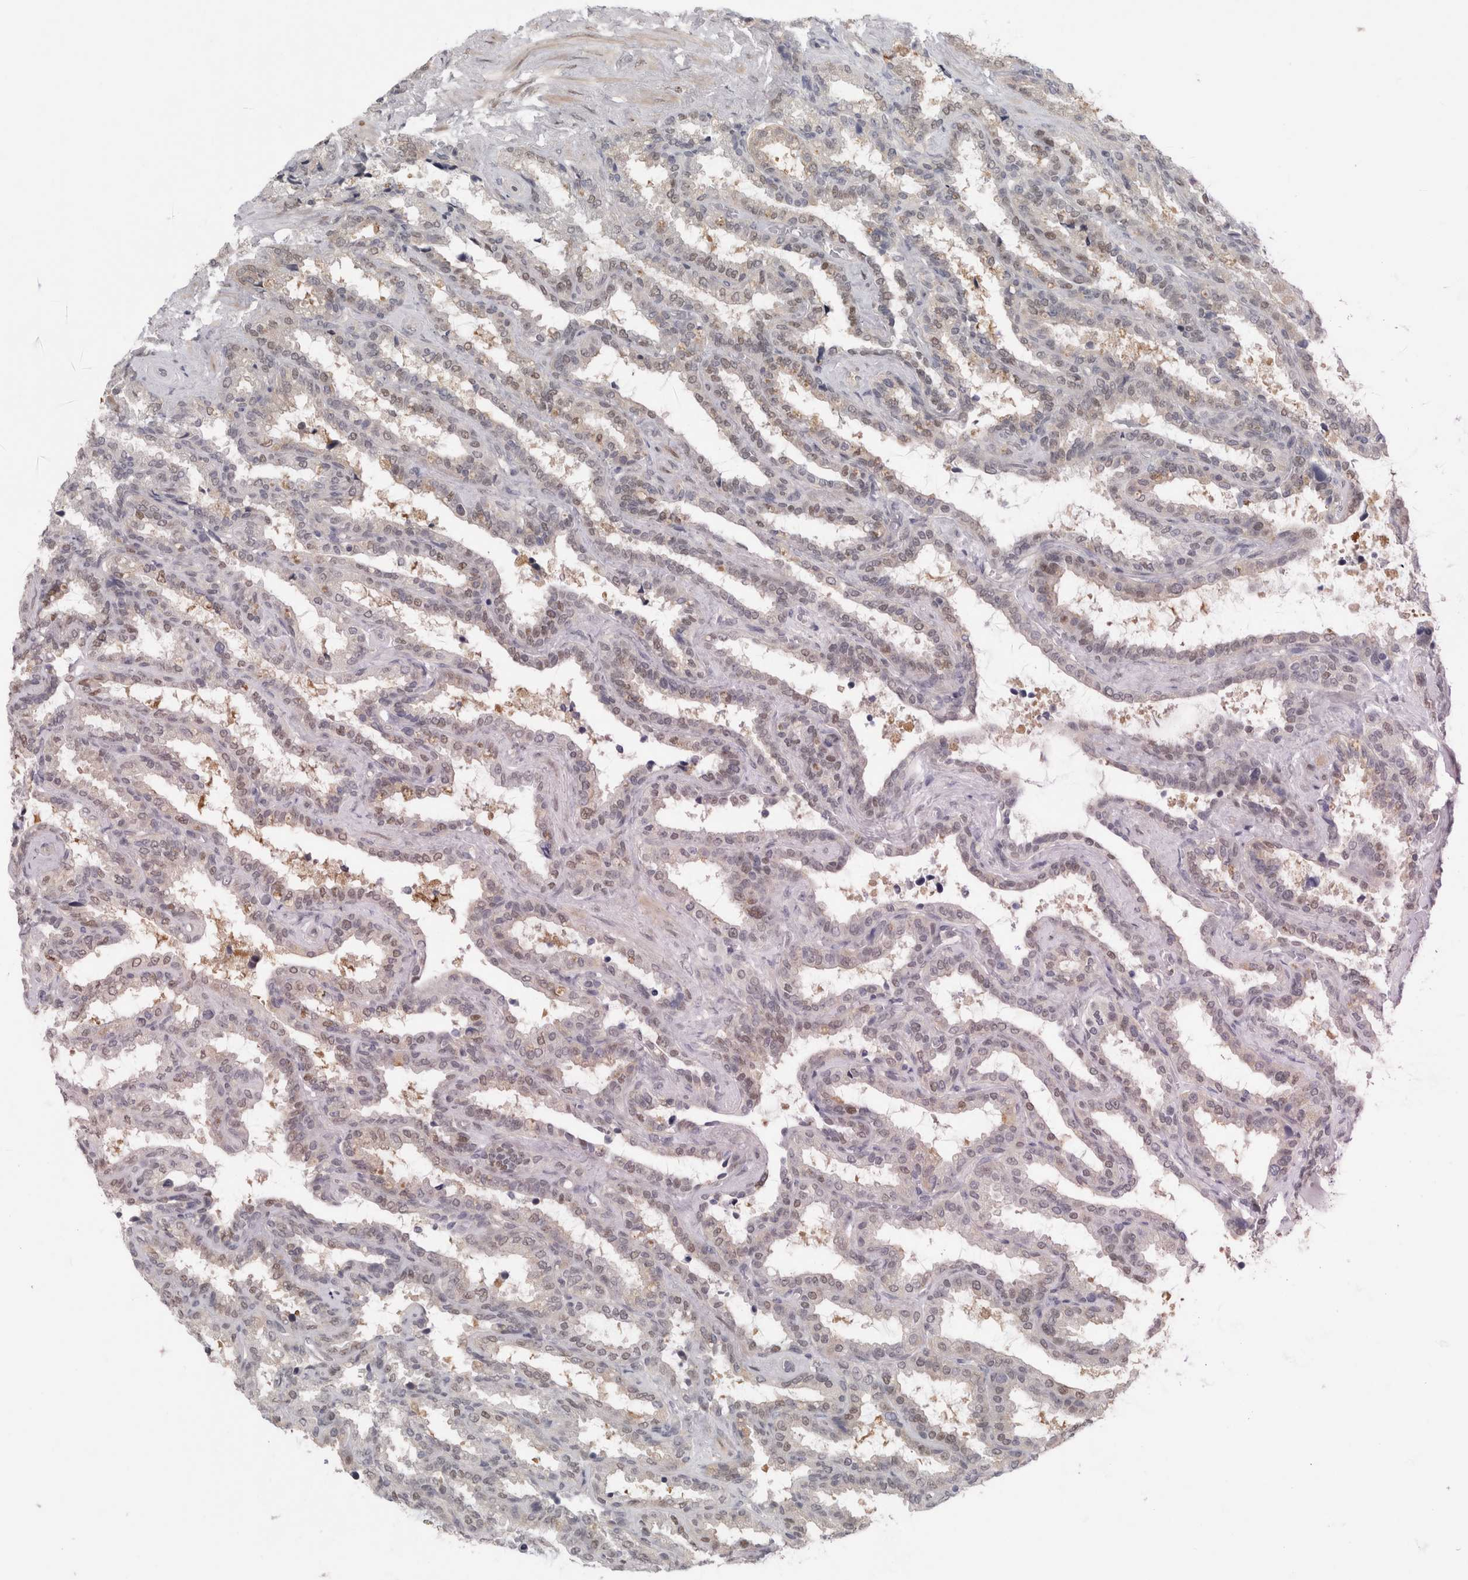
{"staining": {"intensity": "moderate", "quantity": "<25%", "location": "cytoplasmic/membranous,nuclear"}, "tissue": "seminal vesicle", "cell_type": "Glandular cells", "image_type": "normal", "snomed": [{"axis": "morphology", "description": "Normal tissue, NOS"}, {"axis": "topography", "description": "Seminal veicle"}], "caption": "A histopathology image of human seminal vesicle stained for a protein reveals moderate cytoplasmic/membranous,nuclear brown staining in glandular cells. (DAB (3,3'-diaminobenzidine) IHC, brown staining for protein, blue staining for nuclei).", "gene": "PIGP", "patient": {"sex": "male", "age": 46}}